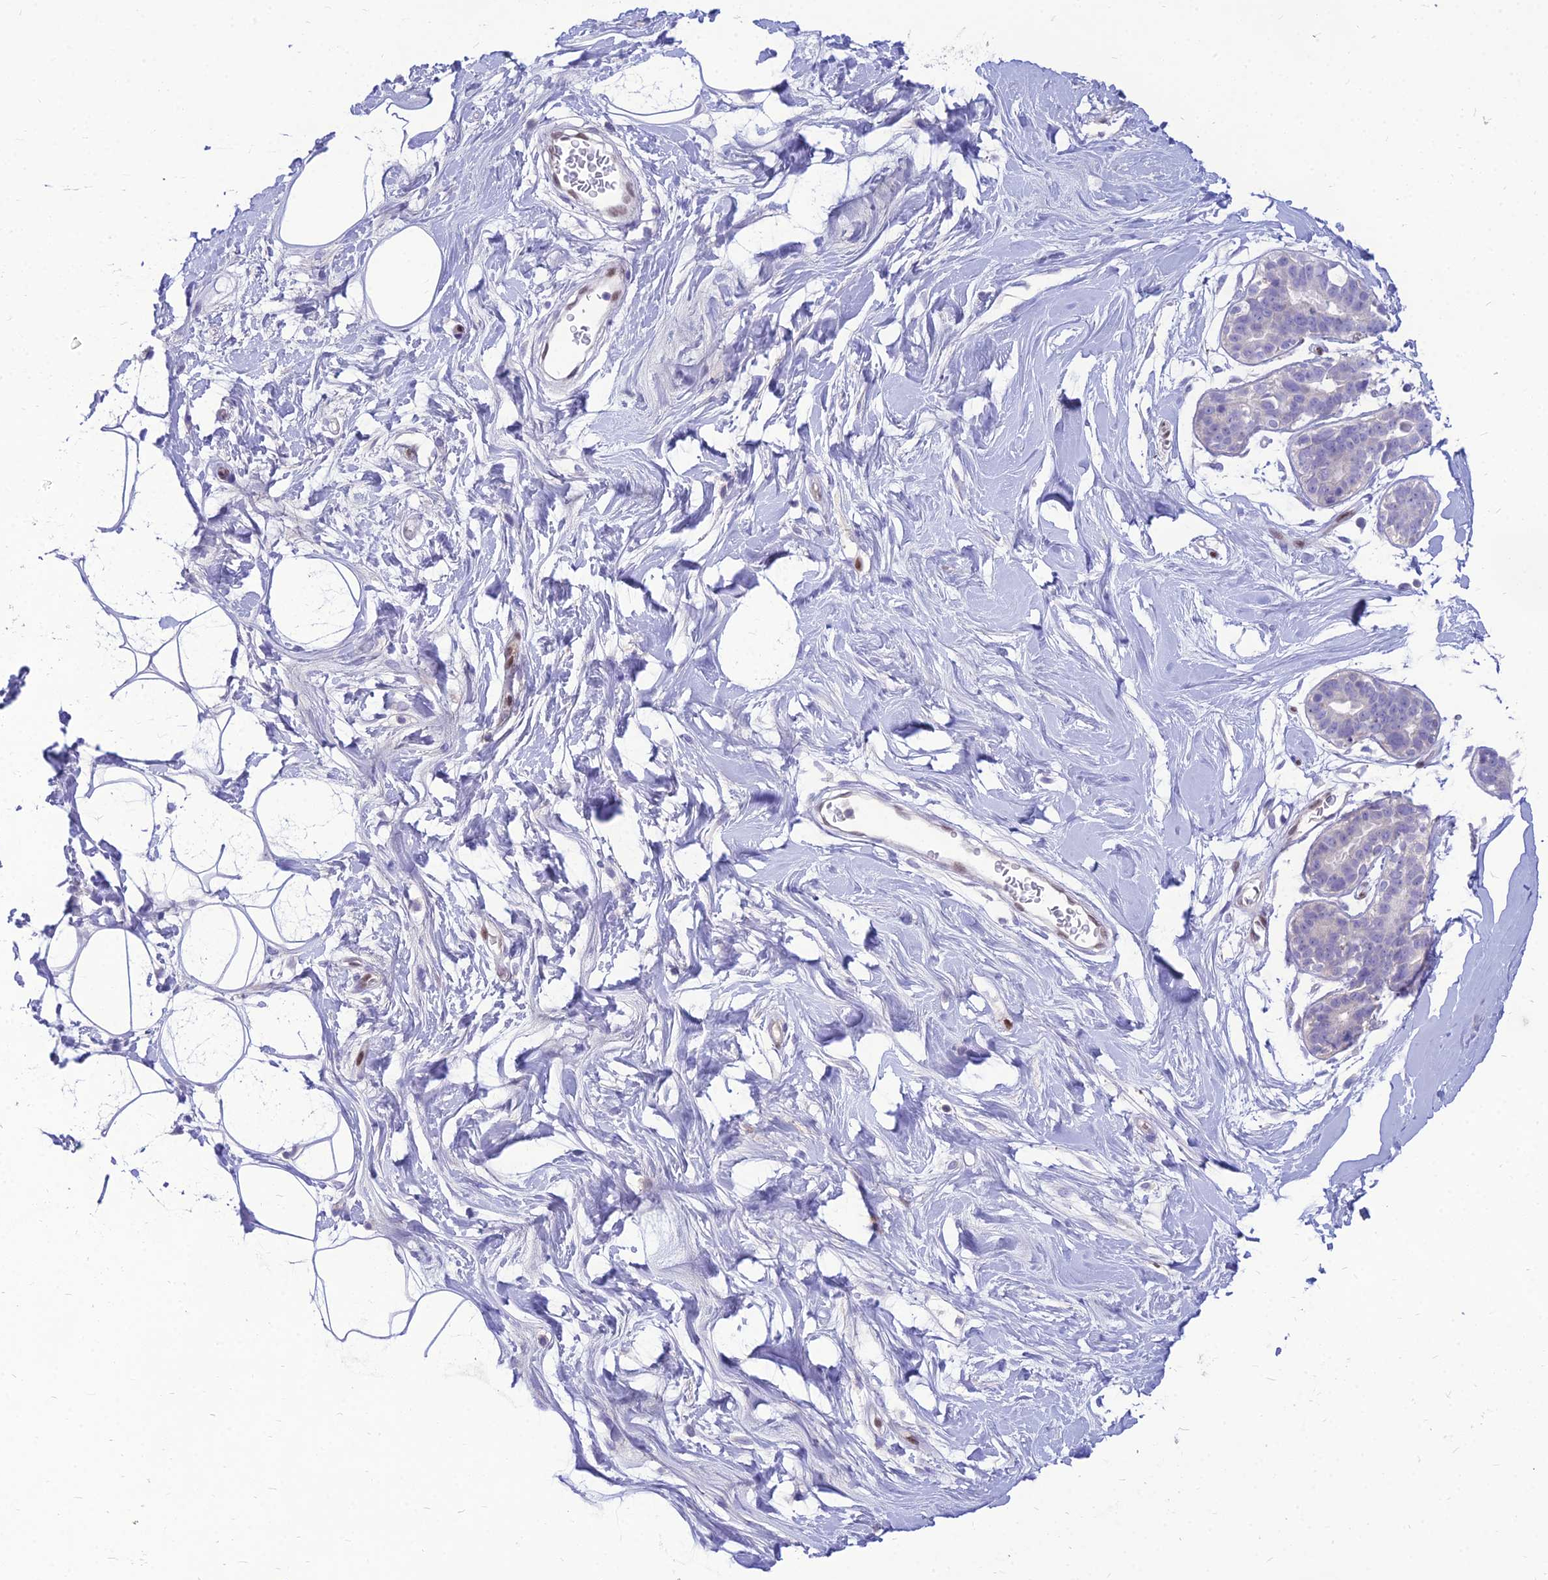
{"staining": {"intensity": "negative", "quantity": "none", "location": "none"}, "tissue": "adipose tissue", "cell_type": "Adipocytes", "image_type": "normal", "snomed": [{"axis": "morphology", "description": "Normal tissue, NOS"}, {"axis": "topography", "description": "Breast"}], "caption": "The histopathology image exhibits no staining of adipocytes in normal adipose tissue. (DAB (3,3'-diaminobenzidine) immunohistochemistry (IHC) with hematoxylin counter stain).", "gene": "NOVA2", "patient": {"sex": "female", "age": 26}}